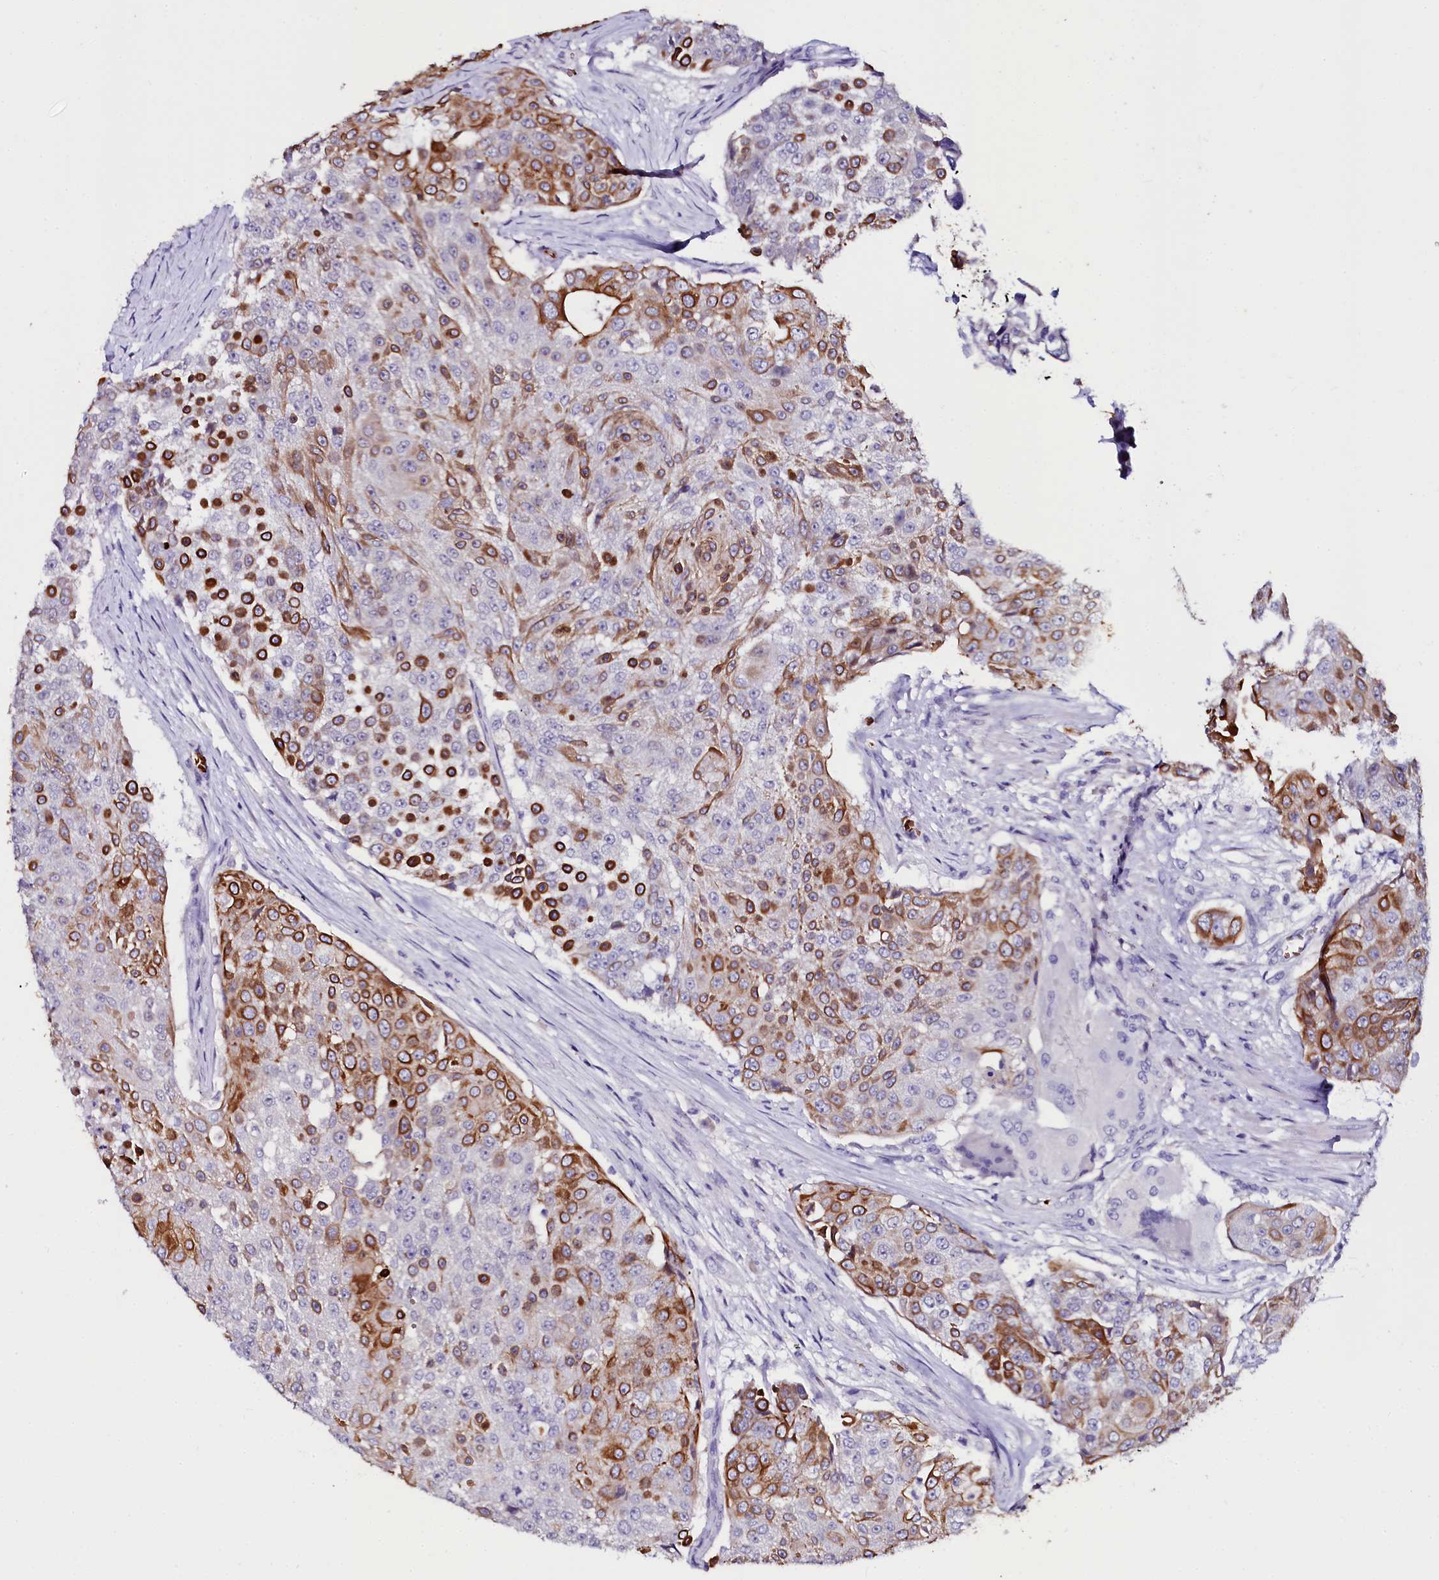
{"staining": {"intensity": "strong", "quantity": "25%-75%", "location": "cytoplasmic/membranous"}, "tissue": "urothelial cancer", "cell_type": "Tumor cells", "image_type": "cancer", "snomed": [{"axis": "morphology", "description": "Urothelial carcinoma, High grade"}, {"axis": "topography", "description": "Urinary bladder"}], "caption": "The immunohistochemical stain labels strong cytoplasmic/membranous expression in tumor cells of urothelial cancer tissue. Using DAB (3,3'-diaminobenzidine) (brown) and hematoxylin (blue) stains, captured at high magnification using brightfield microscopy.", "gene": "CTDSPL2", "patient": {"sex": "female", "age": 63}}